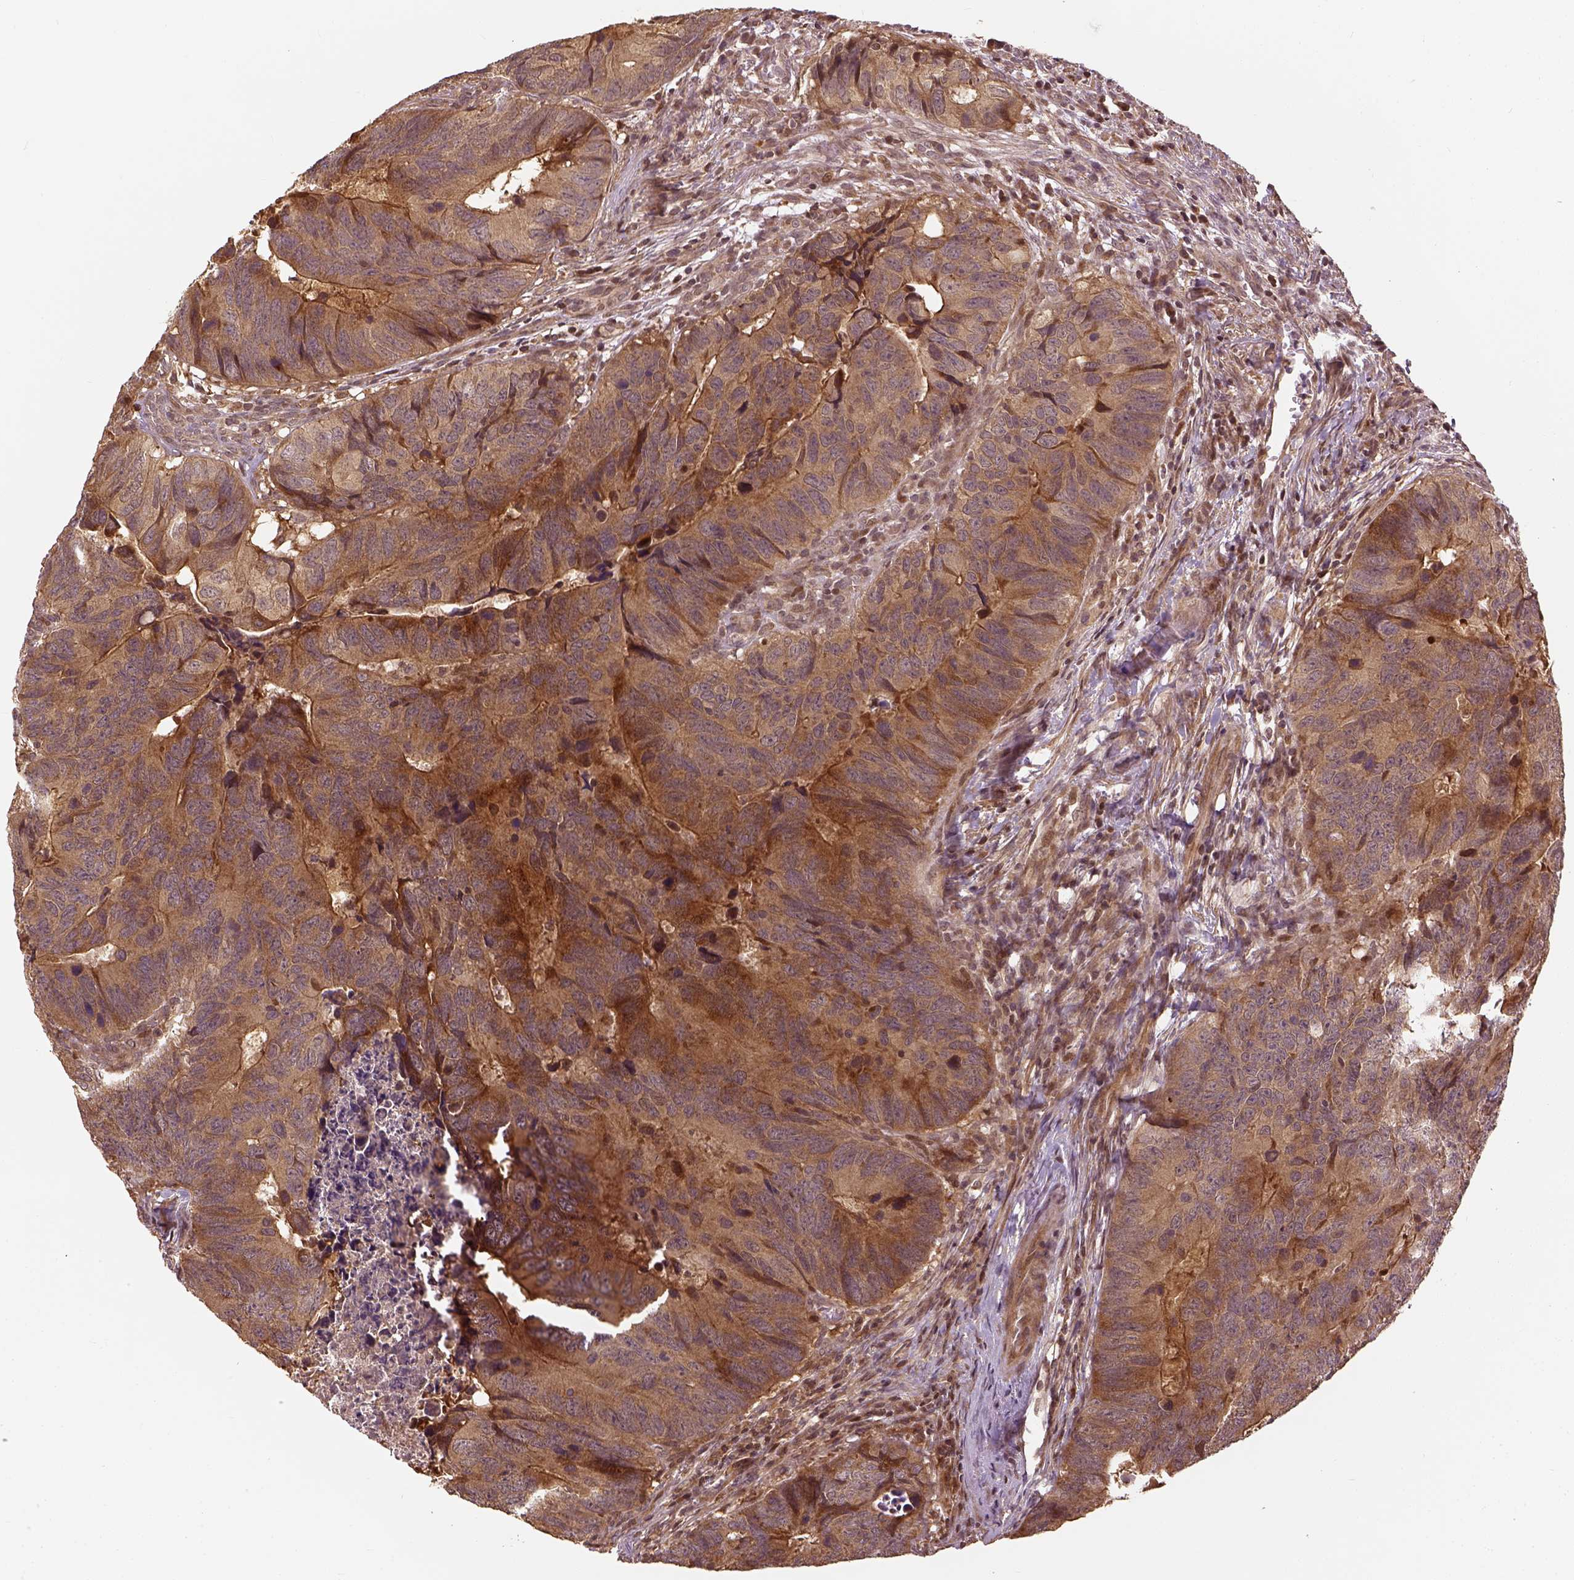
{"staining": {"intensity": "moderate", "quantity": ">75%", "location": "cytoplasmic/membranous"}, "tissue": "colorectal cancer", "cell_type": "Tumor cells", "image_type": "cancer", "snomed": [{"axis": "morphology", "description": "Adenocarcinoma, NOS"}, {"axis": "topography", "description": "Colon"}], "caption": "Moderate cytoplasmic/membranous staining is seen in about >75% of tumor cells in colorectal cancer (adenocarcinoma). The staining was performed using DAB (3,3'-diaminobenzidine), with brown indicating positive protein expression. Nuclei are stained blue with hematoxylin.", "gene": "VEGFA", "patient": {"sex": "female", "age": 82}}